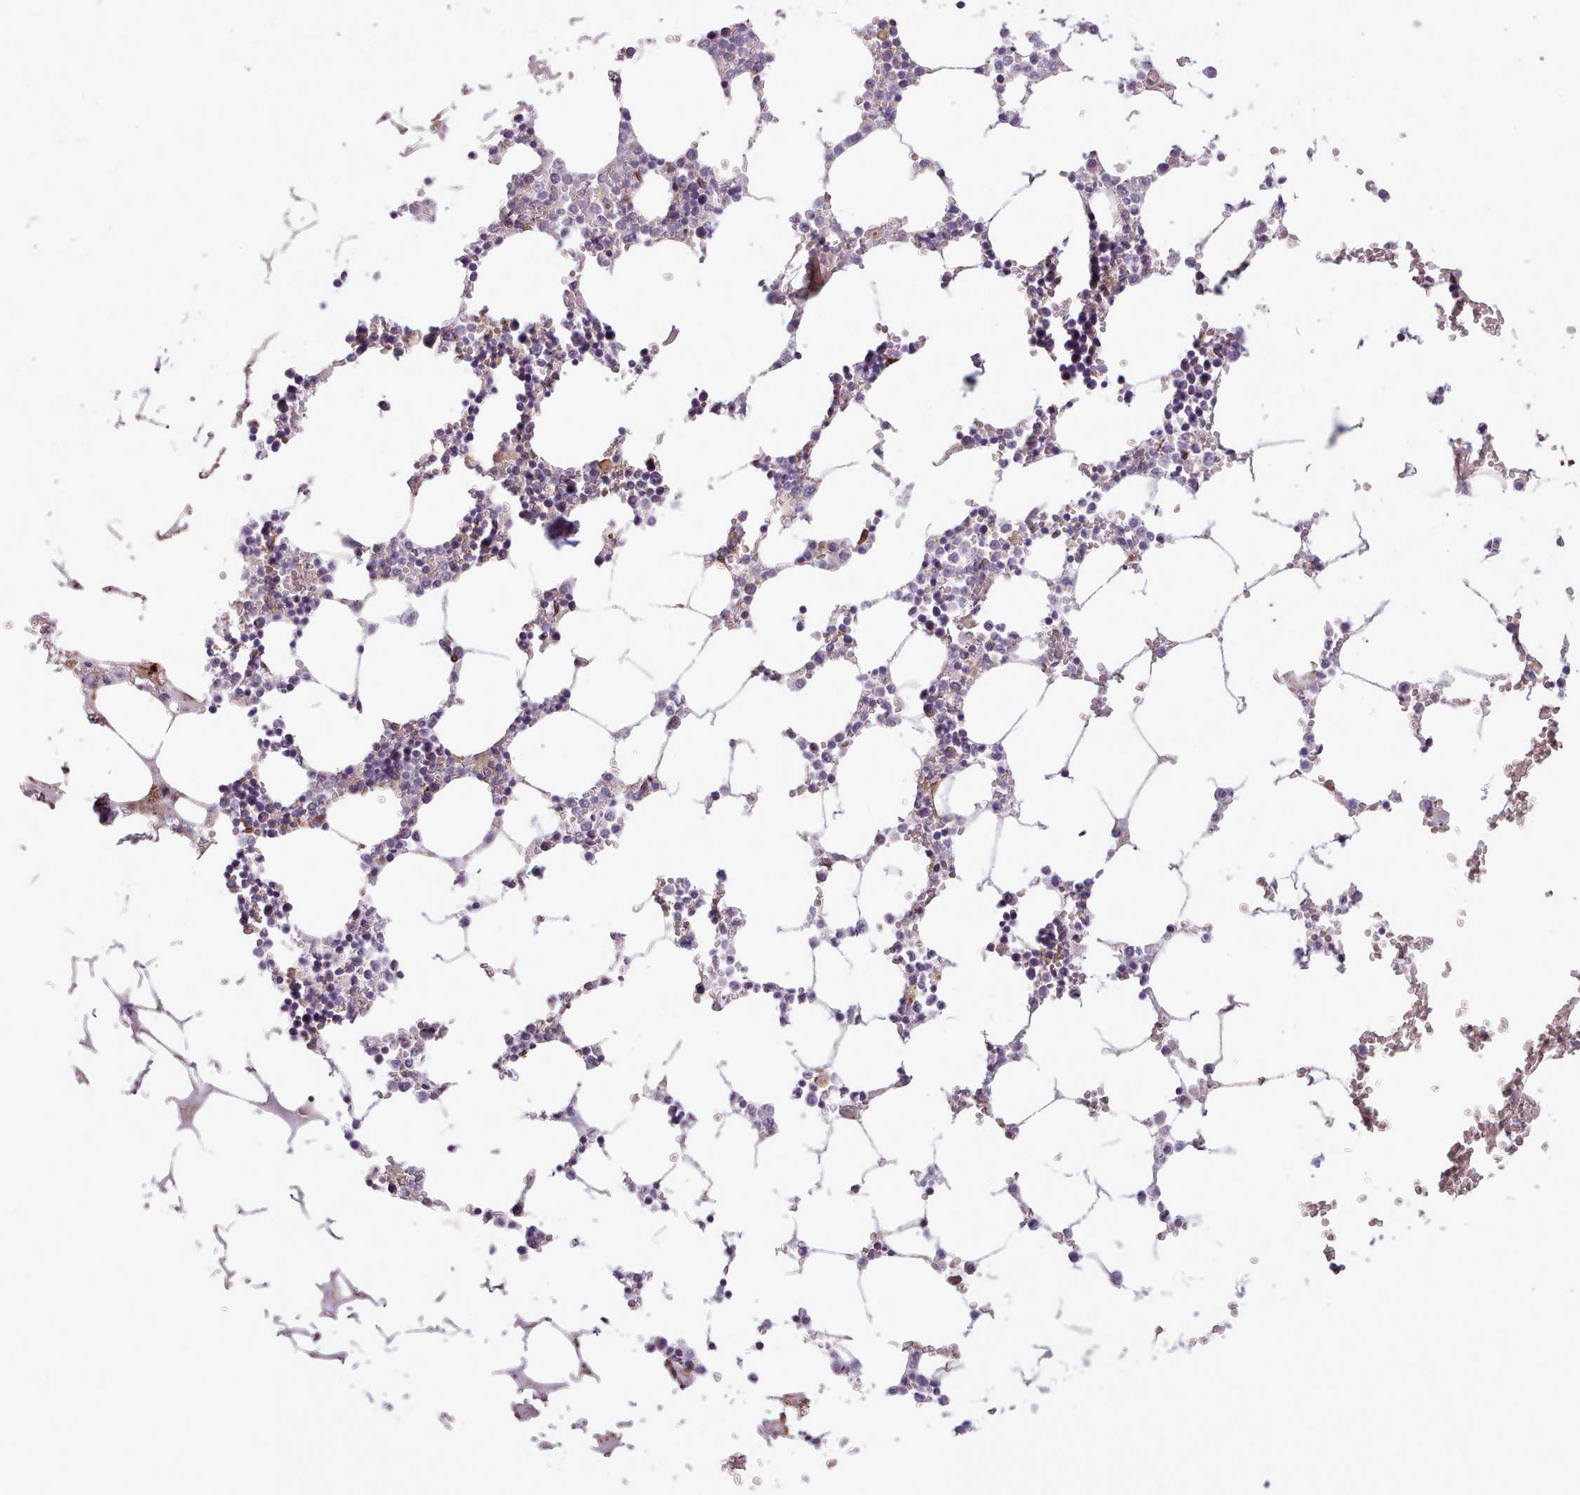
{"staining": {"intensity": "weak", "quantity": "<25%", "location": "nuclear"}, "tissue": "bone marrow", "cell_type": "Hematopoietic cells", "image_type": "normal", "snomed": [{"axis": "morphology", "description": "Normal tissue, NOS"}, {"axis": "topography", "description": "Bone marrow"}], "caption": "Hematopoietic cells show no significant protein staining in benign bone marrow.", "gene": "AVL9", "patient": {"sex": "male", "age": 54}}